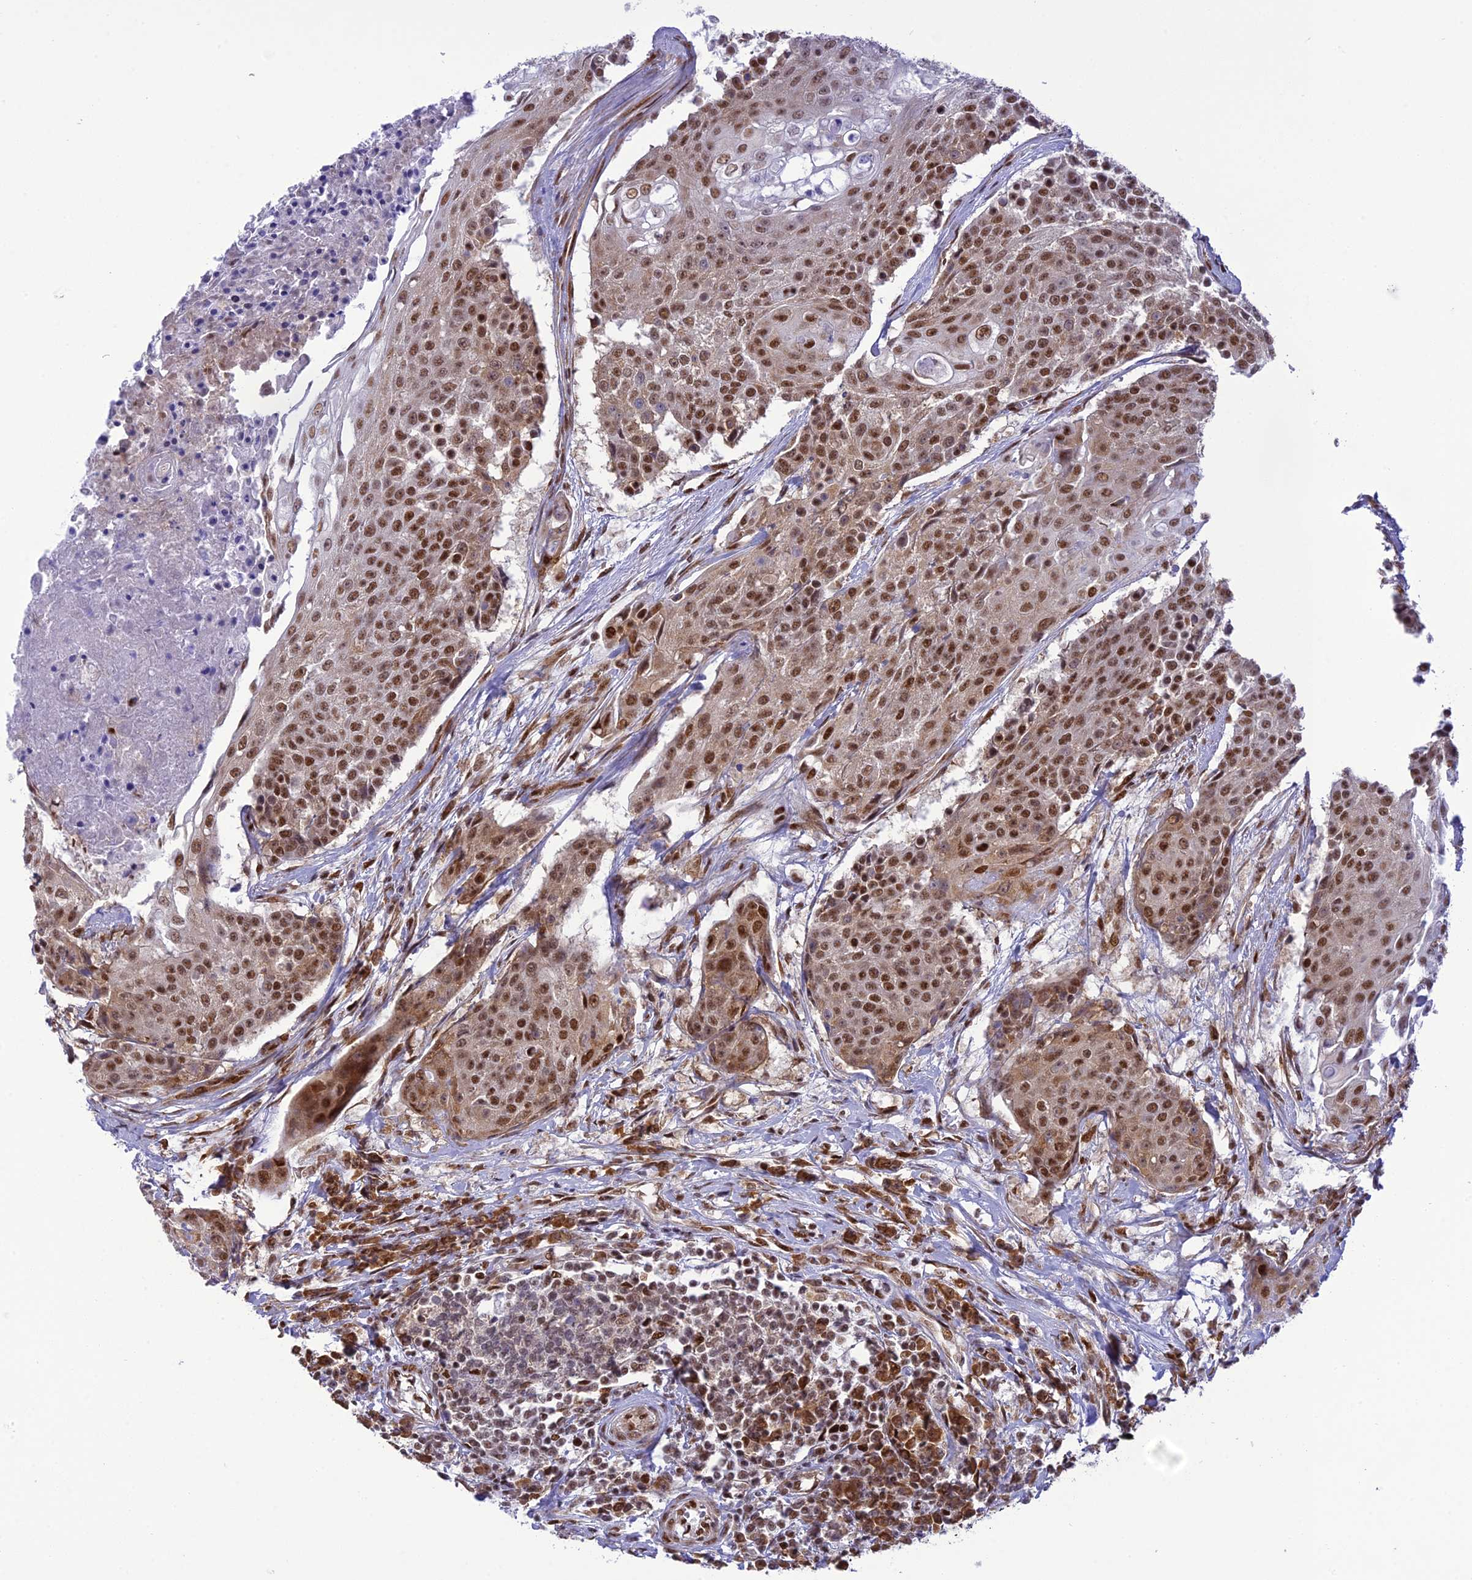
{"staining": {"intensity": "strong", "quantity": ">75%", "location": "nuclear"}, "tissue": "urothelial cancer", "cell_type": "Tumor cells", "image_type": "cancer", "snomed": [{"axis": "morphology", "description": "Urothelial carcinoma, High grade"}, {"axis": "topography", "description": "Urinary bladder"}], "caption": "Protein staining displays strong nuclear staining in about >75% of tumor cells in urothelial cancer.", "gene": "DDX1", "patient": {"sex": "female", "age": 63}}